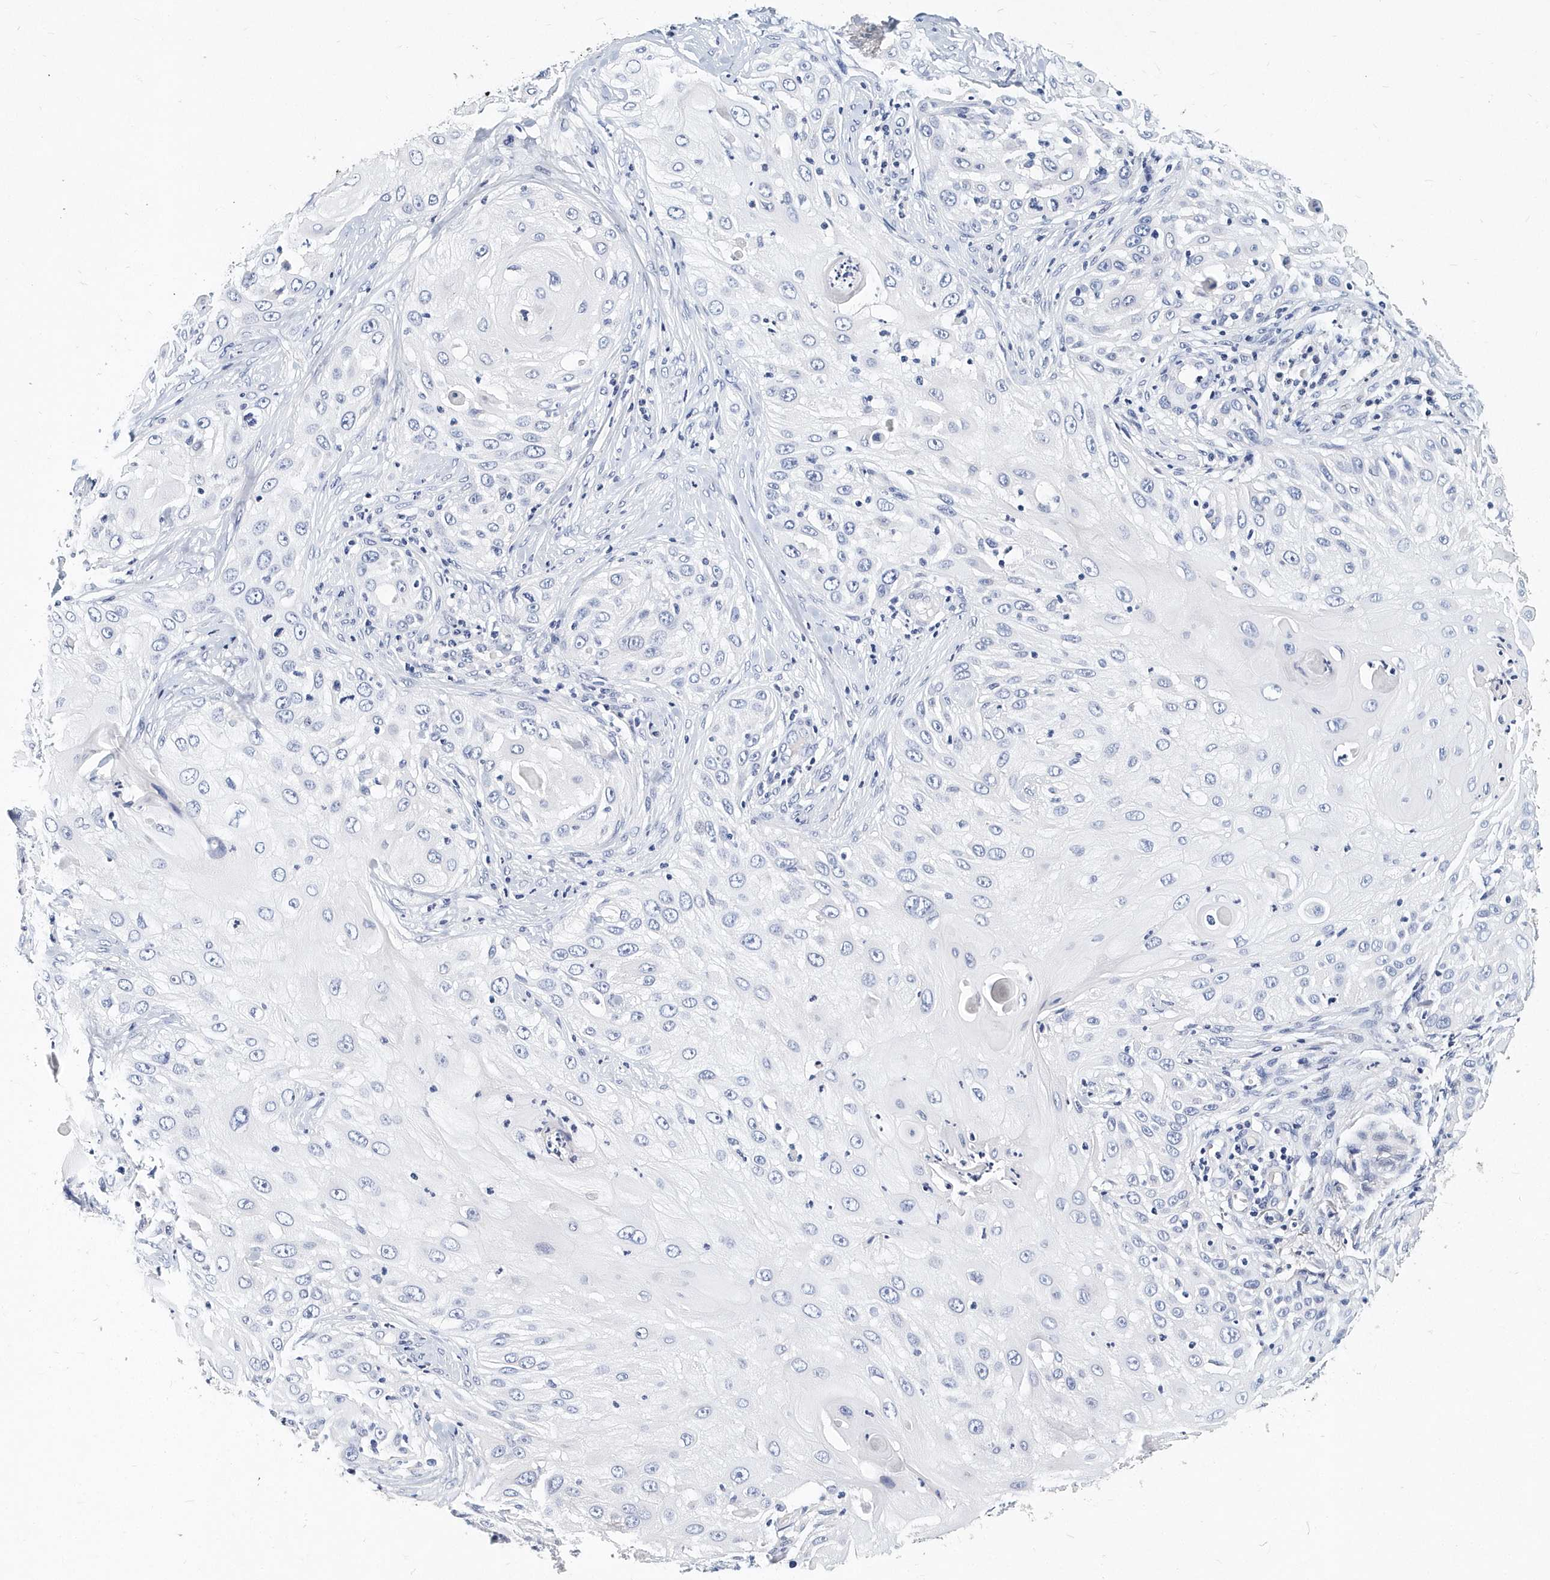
{"staining": {"intensity": "negative", "quantity": "none", "location": "none"}, "tissue": "skin cancer", "cell_type": "Tumor cells", "image_type": "cancer", "snomed": [{"axis": "morphology", "description": "Squamous cell carcinoma, NOS"}, {"axis": "topography", "description": "Skin"}], "caption": "High magnification brightfield microscopy of skin cancer stained with DAB (3,3'-diaminobenzidine) (brown) and counterstained with hematoxylin (blue): tumor cells show no significant expression.", "gene": "ITGA2B", "patient": {"sex": "female", "age": 44}}